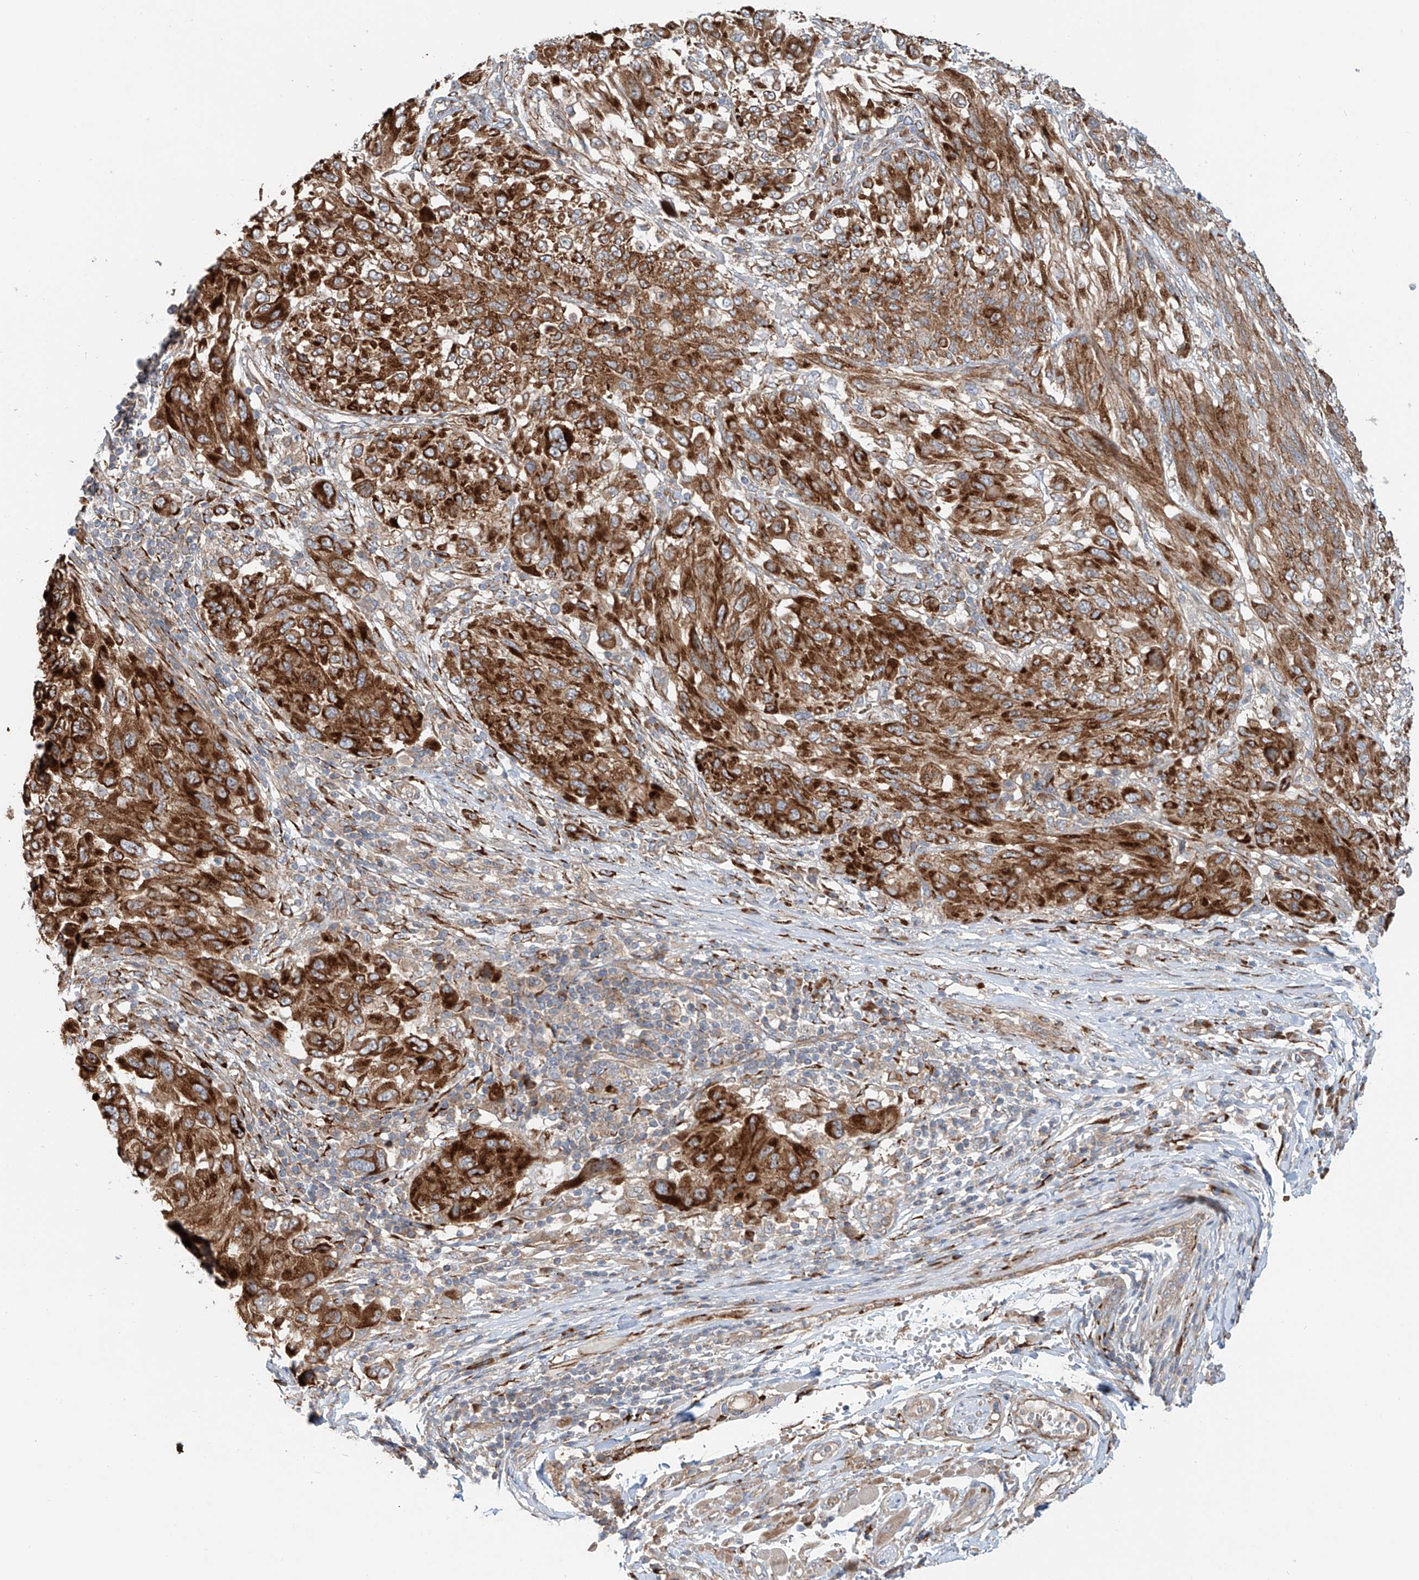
{"staining": {"intensity": "strong", "quantity": ">75%", "location": "cytoplasmic/membranous"}, "tissue": "melanoma", "cell_type": "Tumor cells", "image_type": "cancer", "snomed": [{"axis": "morphology", "description": "Malignant melanoma, NOS"}, {"axis": "topography", "description": "Skin"}], "caption": "A micrograph showing strong cytoplasmic/membranous expression in about >75% of tumor cells in melanoma, as visualized by brown immunohistochemical staining.", "gene": "SNAP29", "patient": {"sex": "female", "age": 91}}